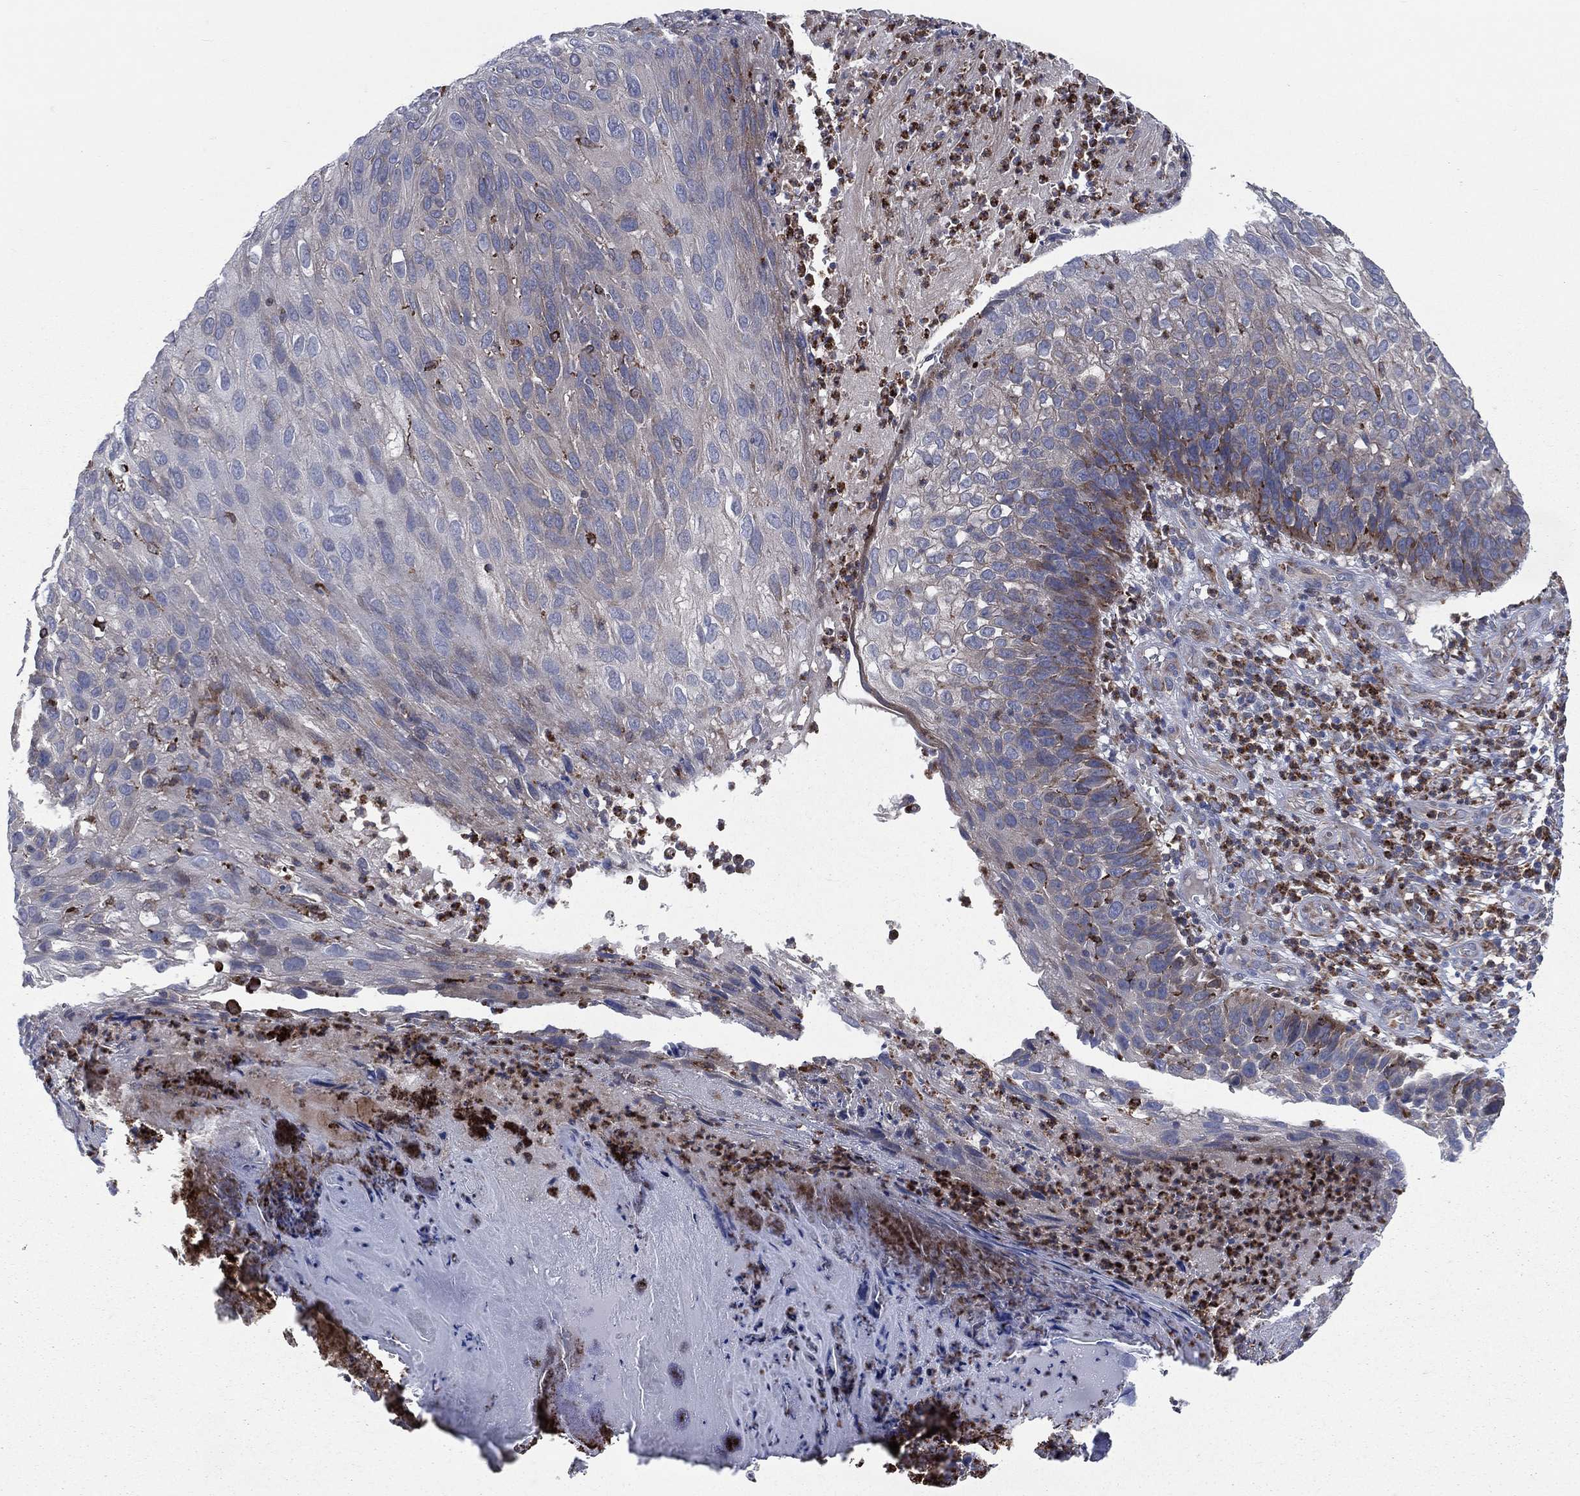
{"staining": {"intensity": "moderate", "quantity": "<25%", "location": "cytoplasmic/membranous"}, "tissue": "skin cancer", "cell_type": "Tumor cells", "image_type": "cancer", "snomed": [{"axis": "morphology", "description": "Squamous cell carcinoma, NOS"}, {"axis": "topography", "description": "Skin"}], "caption": "Squamous cell carcinoma (skin) stained with a protein marker displays moderate staining in tumor cells.", "gene": "CCDC159", "patient": {"sex": "male", "age": 92}}